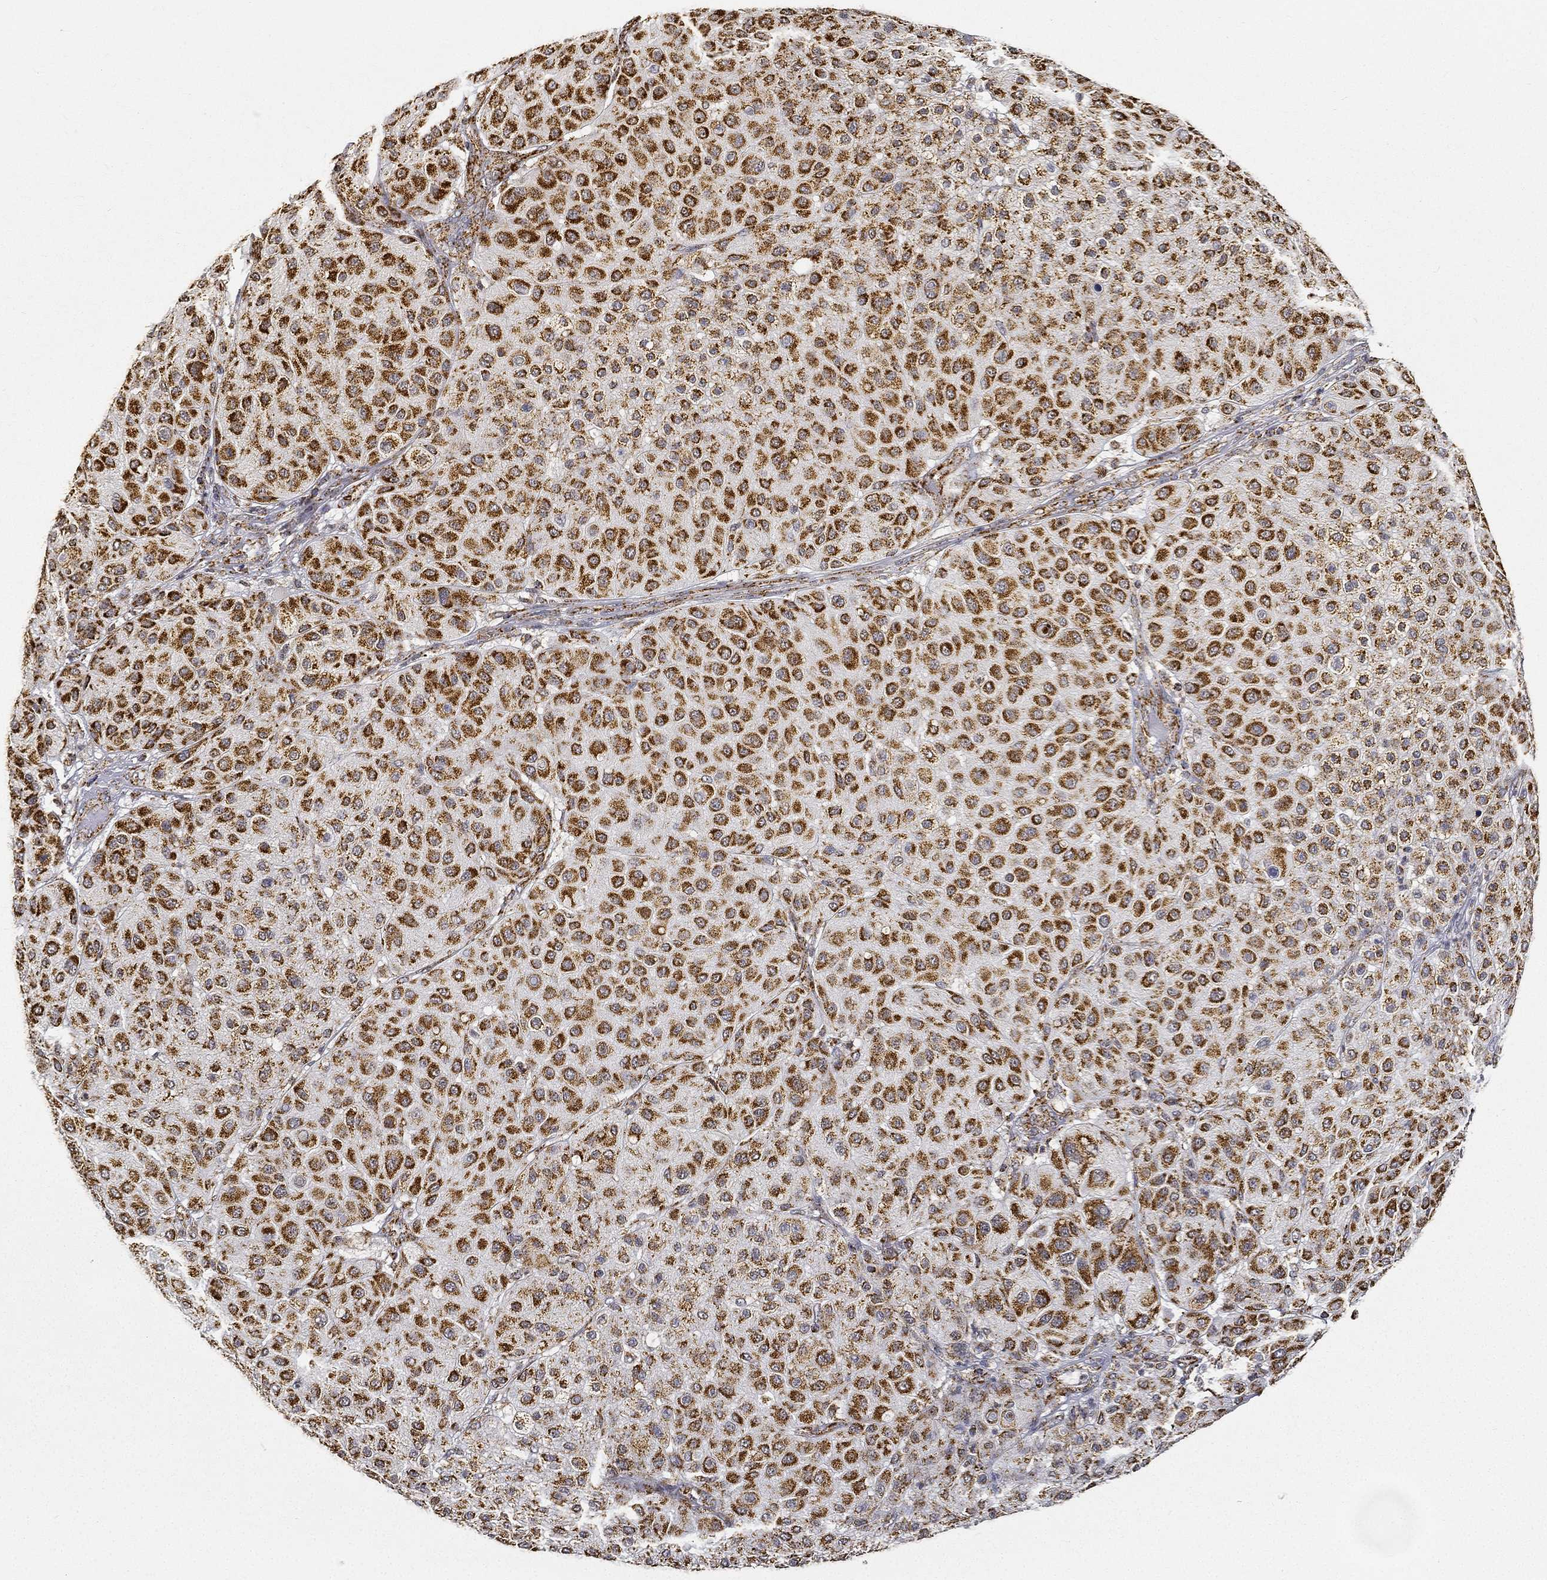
{"staining": {"intensity": "strong", "quantity": ">75%", "location": "cytoplasmic/membranous"}, "tissue": "melanoma", "cell_type": "Tumor cells", "image_type": "cancer", "snomed": [{"axis": "morphology", "description": "Malignant melanoma, Metastatic site"}, {"axis": "topography", "description": "Smooth muscle"}], "caption": "DAB (3,3'-diaminobenzidine) immunohistochemical staining of human melanoma displays strong cytoplasmic/membranous protein expression in about >75% of tumor cells.", "gene": "NDUFAB1", "patient": {"sex": "male", "age": 41}}